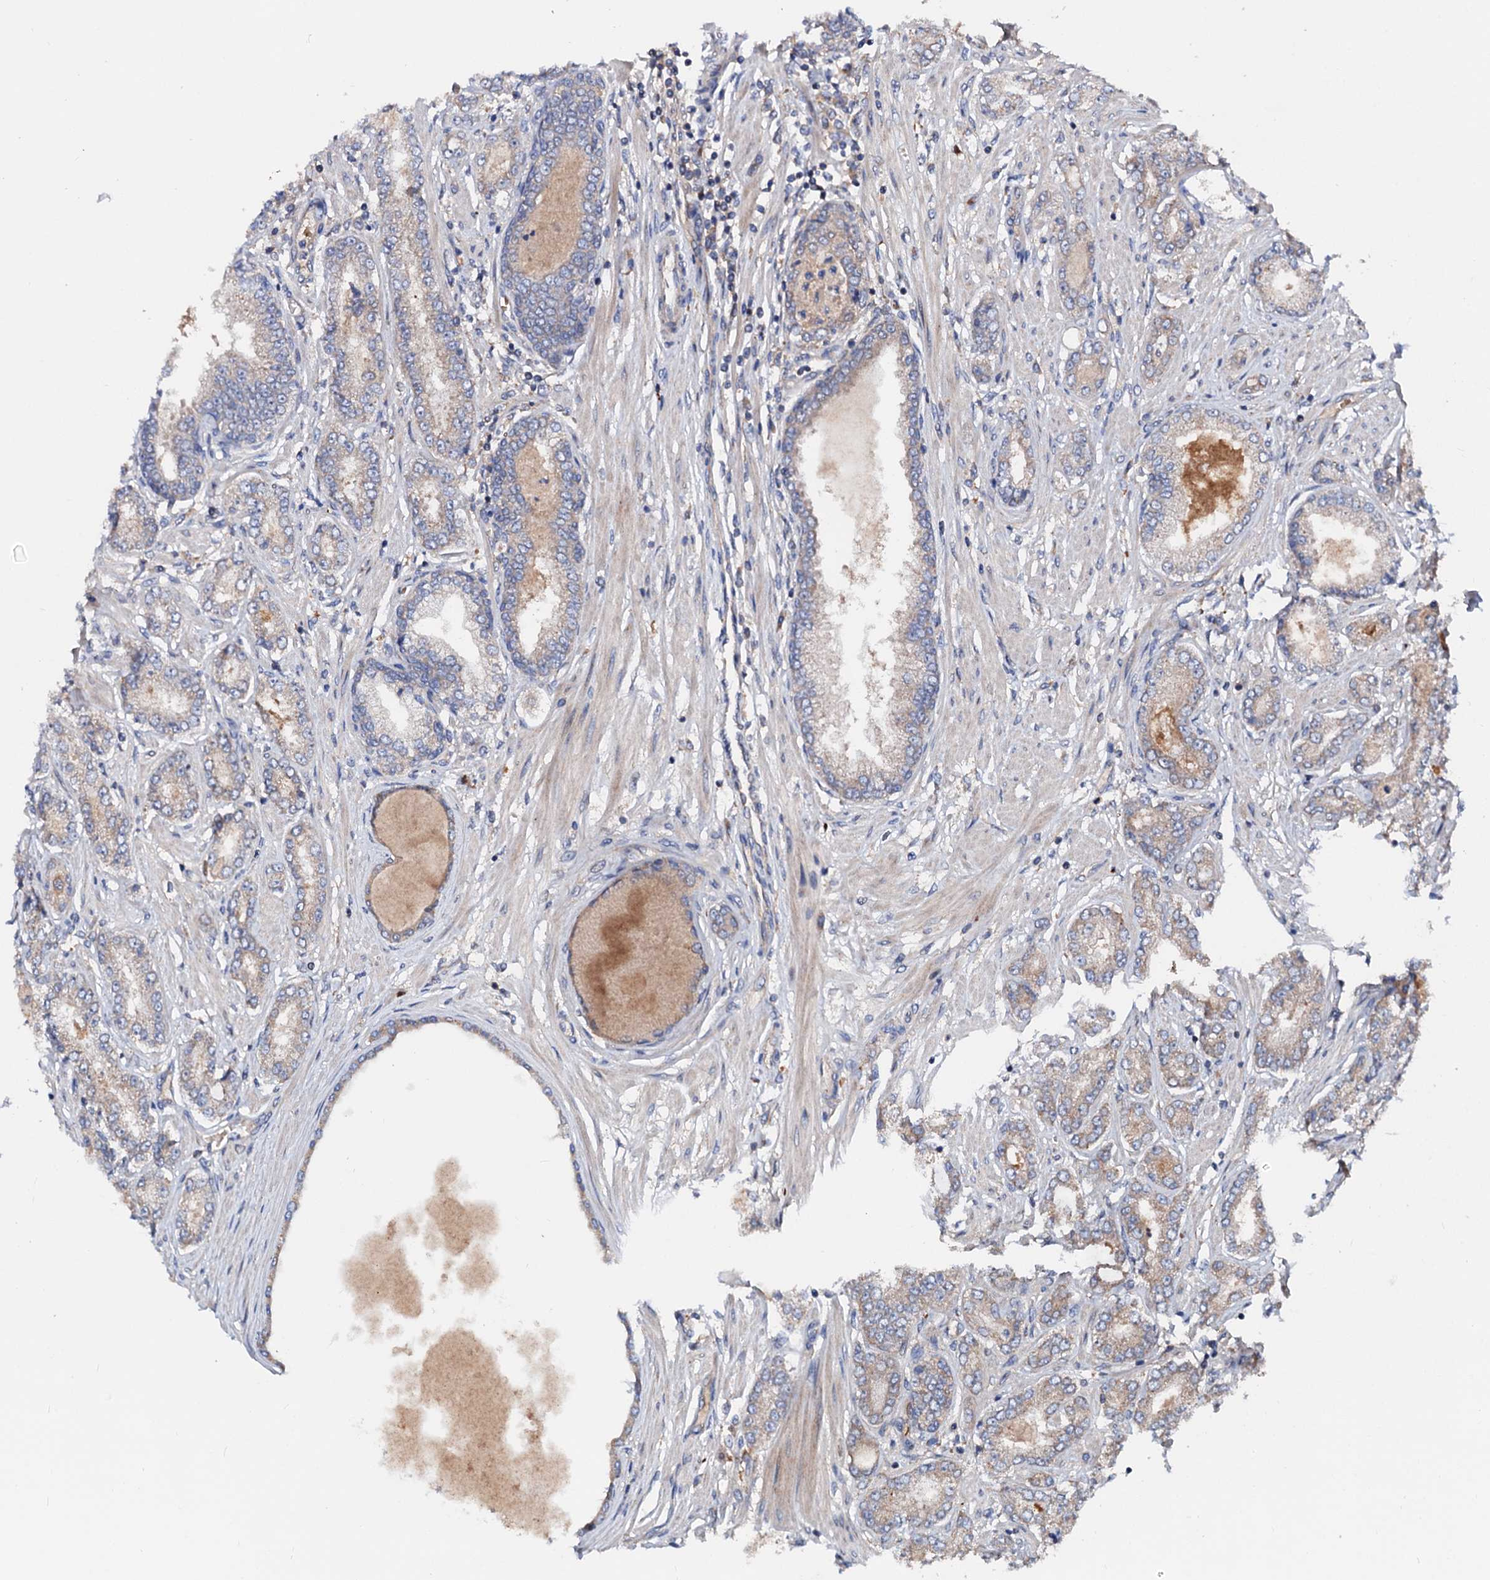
{"staining": {"intensity": "weak", "quantity": "25%-75%", "location": "cytoplasmic/membranous"}, "tissue": "prostate cancer", "cell_type": "Tumor cells", "image_type": "cancer", "snomed": [{"axis": "morphology", "description": "Adenocarcinoma, Low grade"}, {"axis": "topography", "description": "Prostate"}], "caption": "This image exhibits IHC staining of prostate cancer, with low weak cytoplasmic/membranous expression in about 25%-75% of tumor cells.", "gene": "EXTL1", "patient": {"sex": "male", "age": 63}}